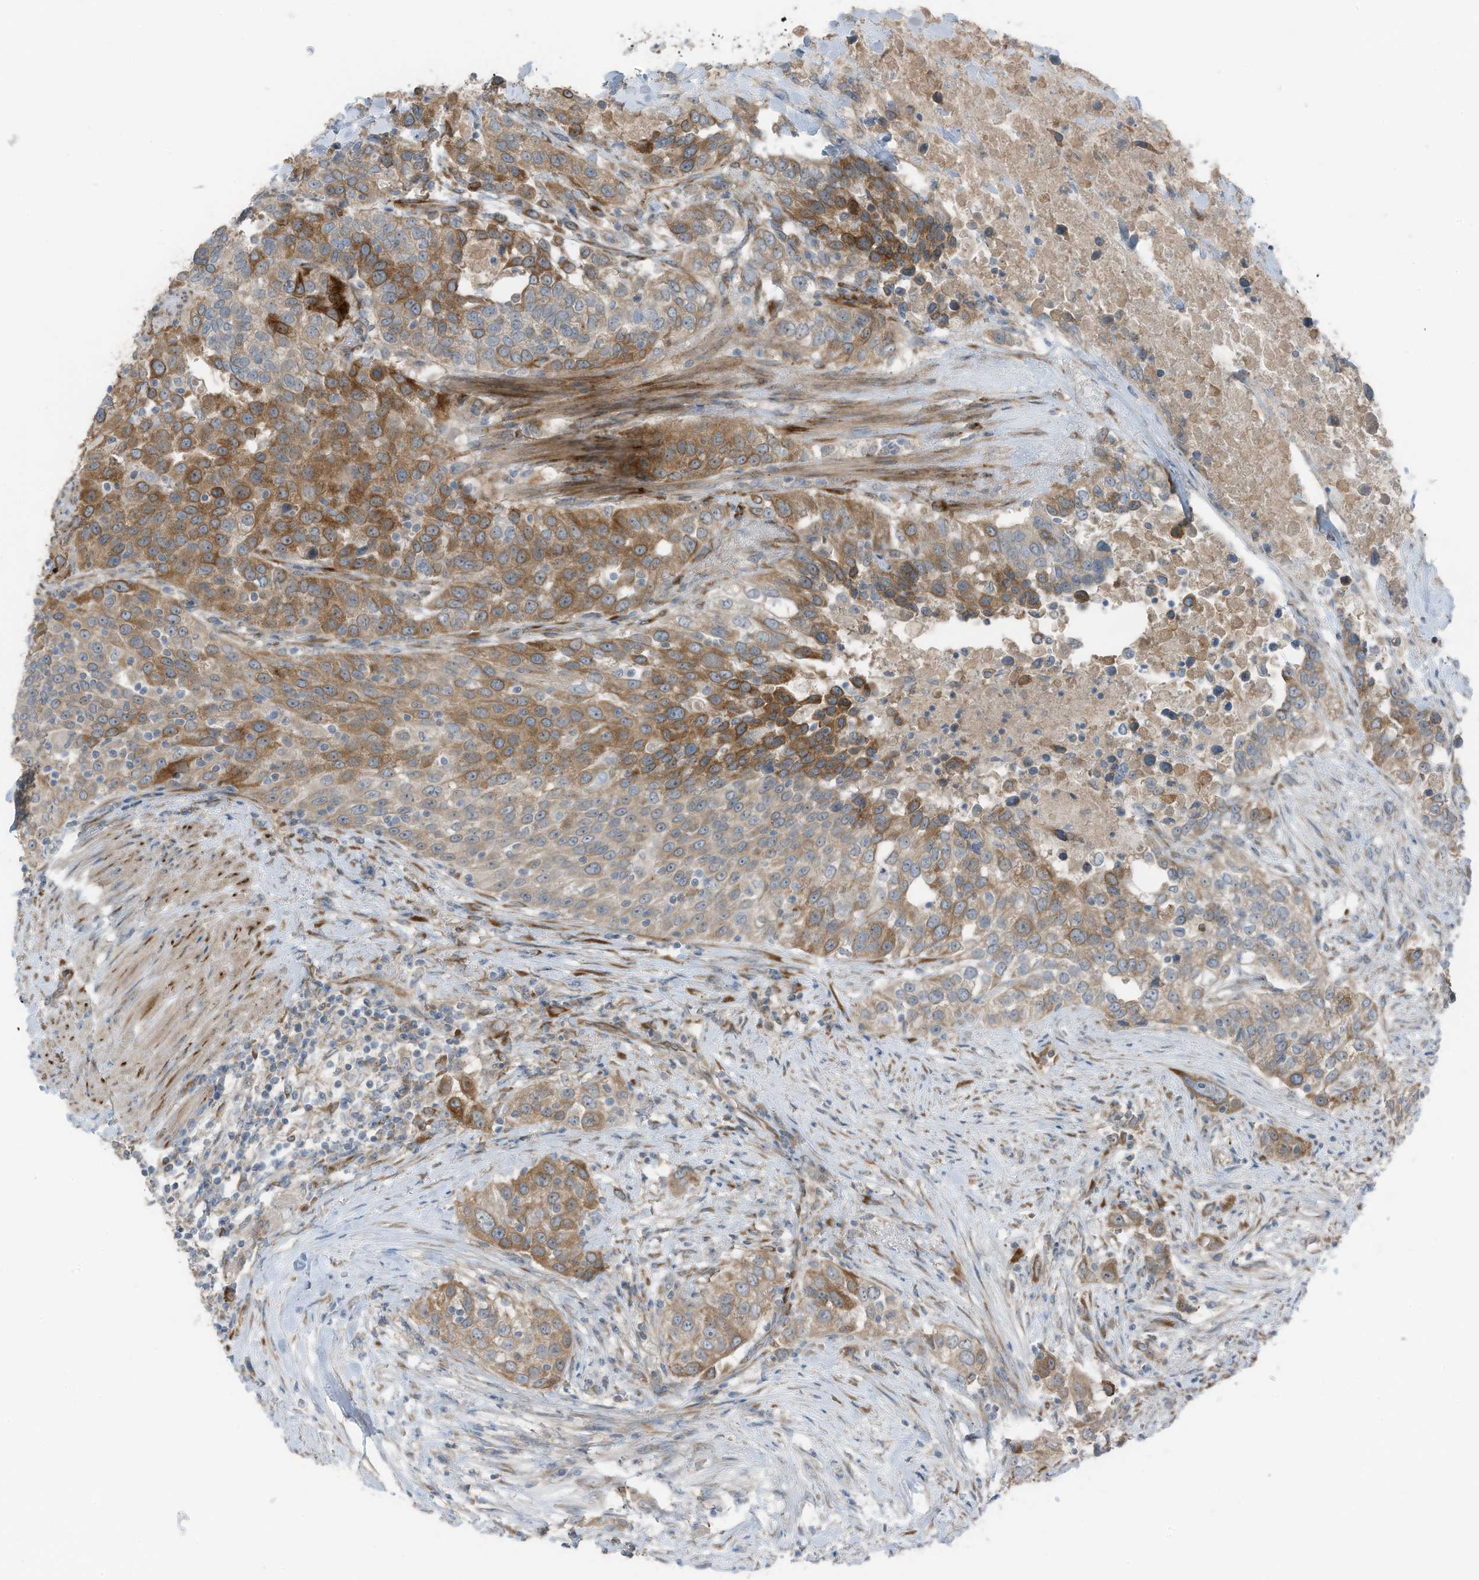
{"staining": {"intensity": "moderate", "quantity": "25%-75%", "location": "cytoplasmic/membranous"}, "tissue": "urothelial cancer", "cell_type": "Tumor cells", "image_type": "cancer", "snomed": [{"axis": "morphology", "description": "Urothelial carcinoma, High grade"}, {"axis": "topography", "description": "Urinary bladder"}], "caption": "A brown stain labels moderate cytoplasmic/membranous expression of a protein in urothelial cancer tumor cells. (DAB (3,3'-diaminobenzidine) IHC with brightfield microscopy, high magnification).", "gene": "ARHGEF33", "patient": {"sex": "female", "age": 80}}